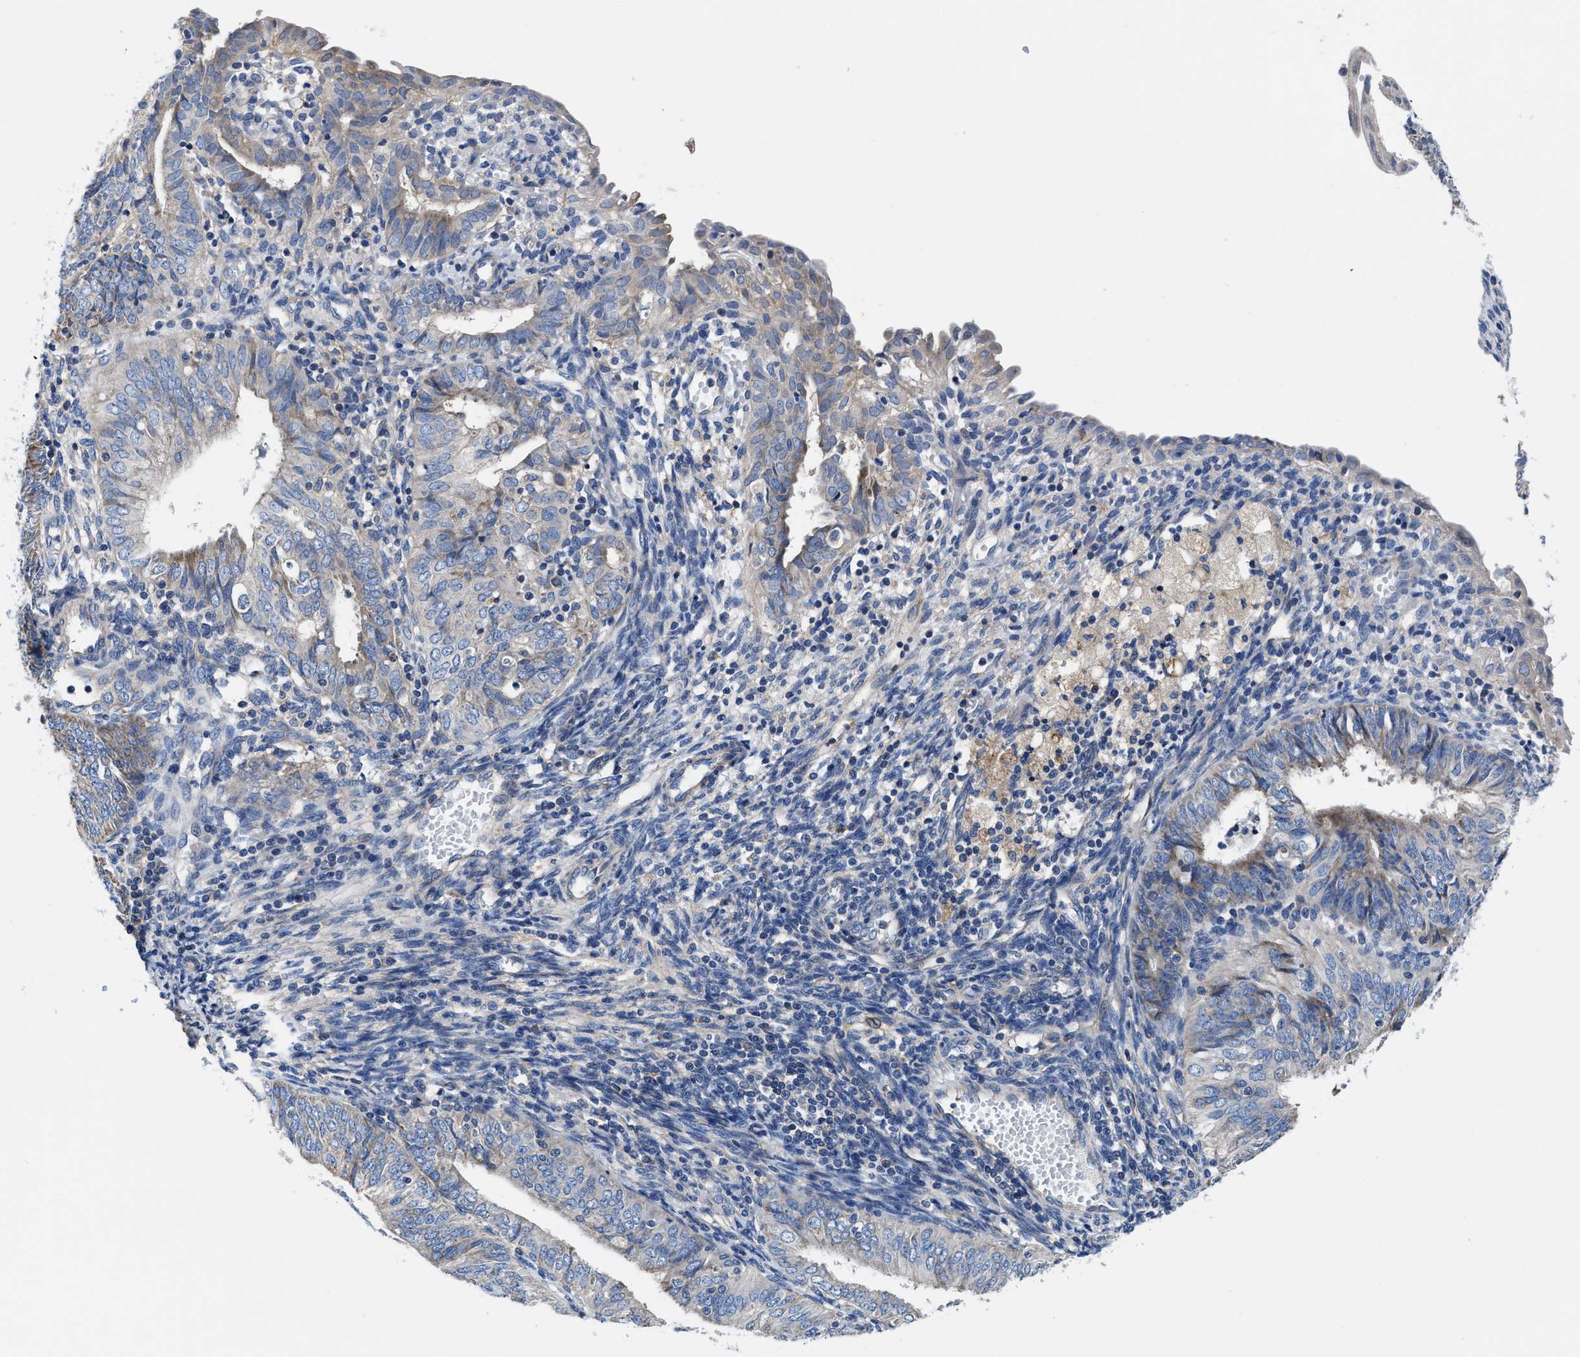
{"staining": {"intensity": "weak", "quantity": "<25%", "location": "cytoplasmic/membranous"}, "tissue": "endometrial cancer", "cell_type": "Tumor cells", "image_type": "cancer", "snomed": [{"axis": "morphology", "description": "Adenocarcinoma, NOS"}, {"axis": "topography", "description": "Endometrium"}], "caption": "An immunohistochemistry histopathology image of adenocarcinoma (endometrial) is shown. There is no staining in tumor cells of adenocarcinoma (endometrial).", "gene": "TMEM30A", "patient": {"sex": "female", "age": 58}}